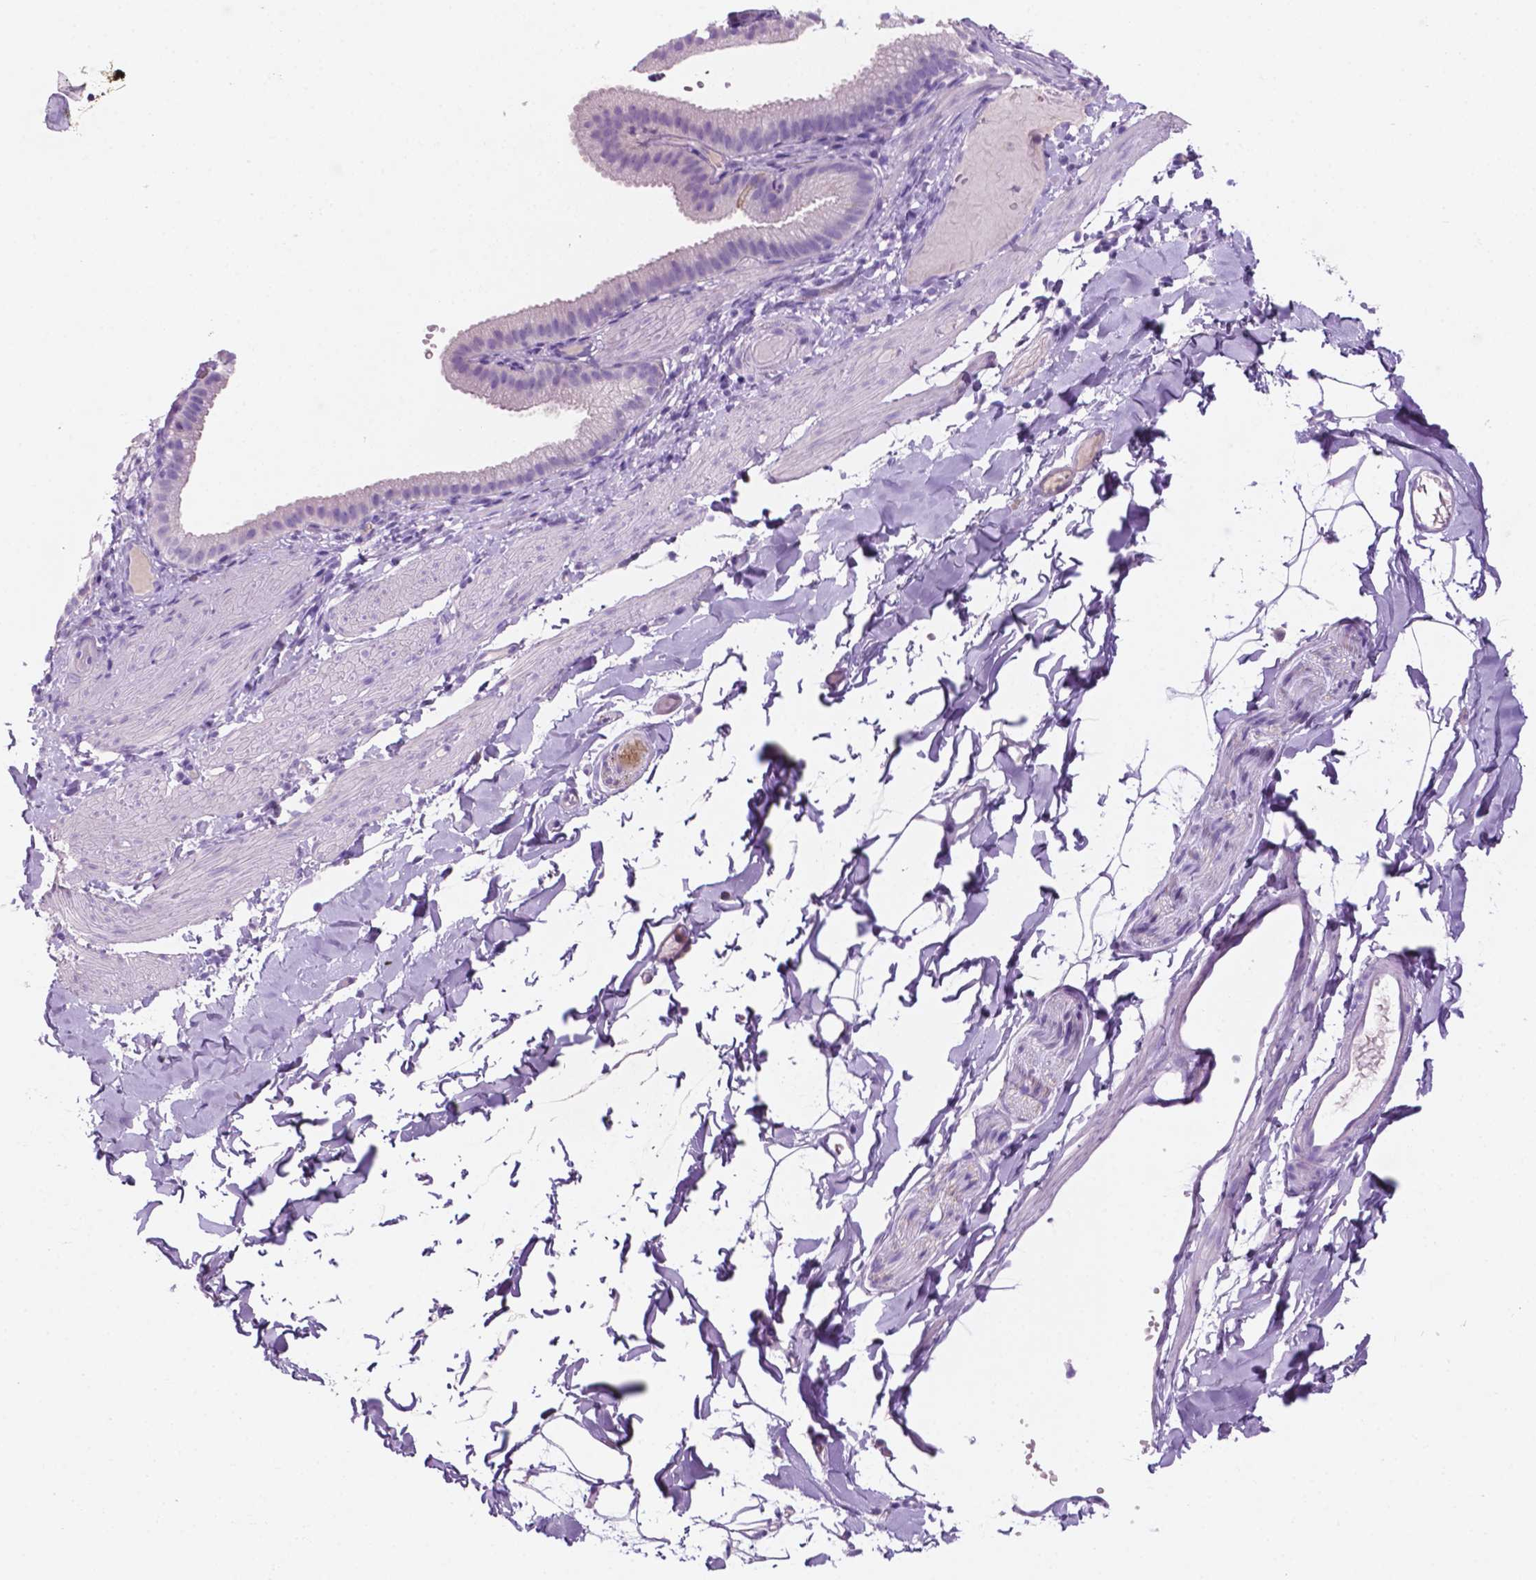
{"staining": {"intensity": "negative", "quantity": "none", "location": "none"}, "tissue": "adipose tissue", "cell_type": "Adipocytes", "image_type": "normal", "snomed": [{"axis": "morphology", "description": "Normal tissue, NOS"}, {"axis": "topography", "description": "Gallbladder"}, {"axis": "topography", "description": "Peripheral nerve tissue"}], "caption": "There is no significant staining in adipocytes of adipose tissue. (Brightfield microscopy of DAB (3,3'-diaminobenzidine) IHC at high magnification).", "gene": "POU4F1", "patient": {"sex": "female", "age": 45}}